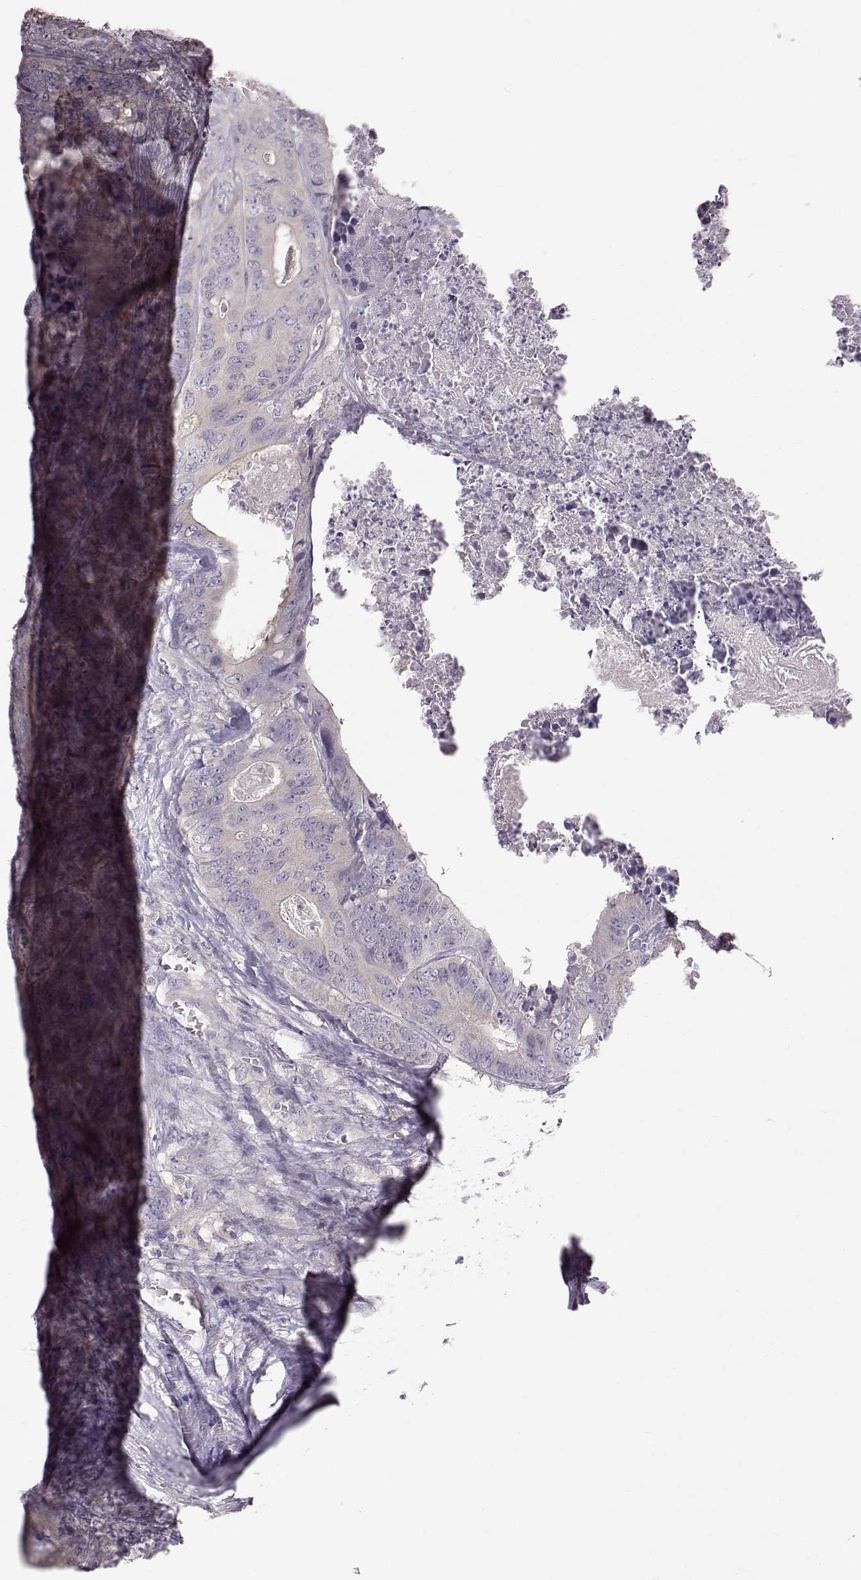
{"staining": {"intensity": "negative", "quantity": "none", "location": "none"}, "tissue": "colorectal cancer", "cell_type": "Tumor cells", "image_type": "cancer", "snomed": [{"axis": "morphology", "description": "Adenocarcinoma, NOS"}, {"axis": "topography", "description": "Colon"}], "caption": "This micrograph is of colorectal cancer (adenocarcinoma) stained with immunohistochemistry to label a protein in brown with the nuclei are counter-stained blue. There is no expression in tumor cells.", "gene": "ARHGAP8", "patient": {"sex": "male", "age": 84}}